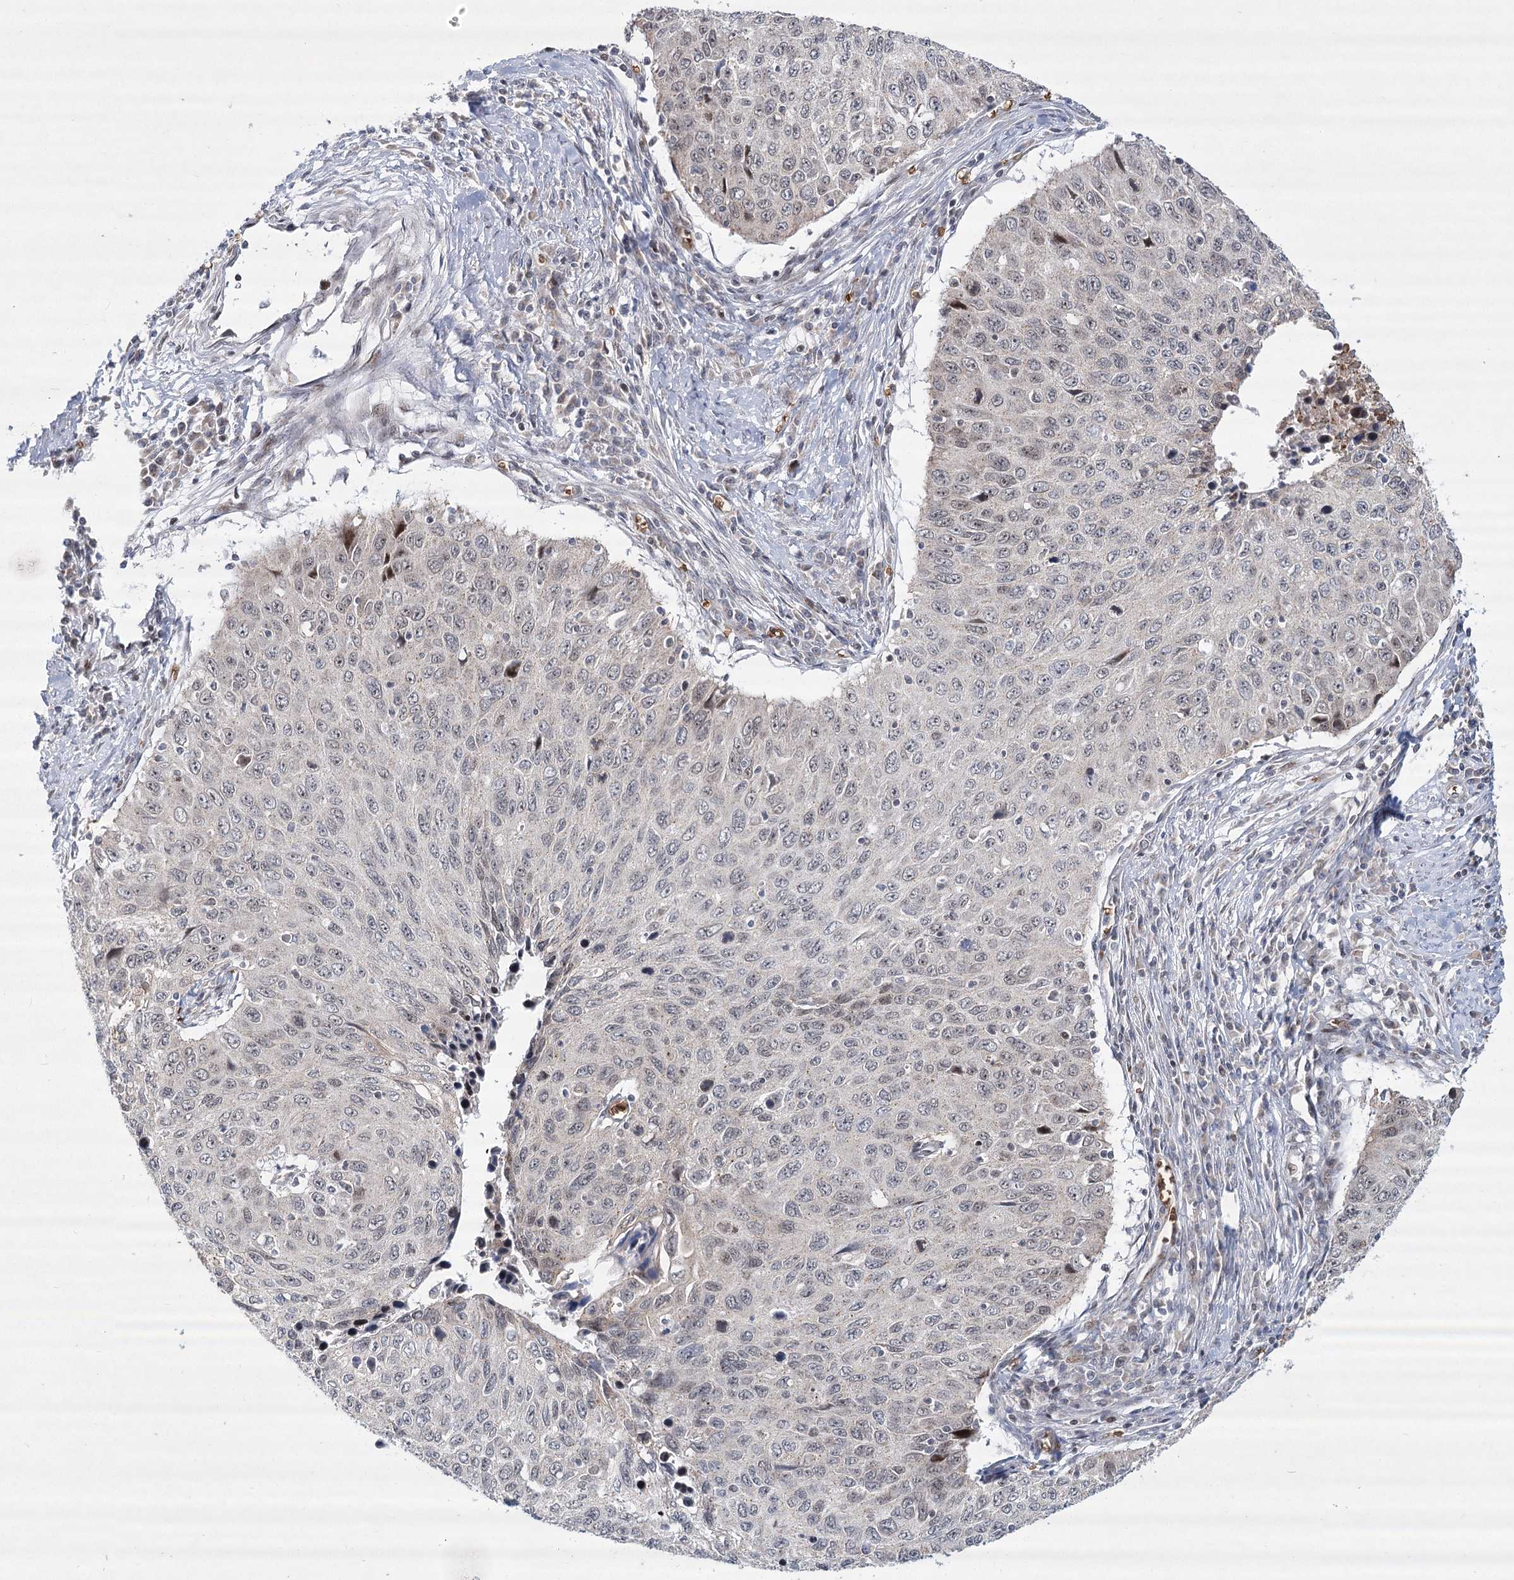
{"staining": {"intensity": "negative", "quantity": "none", "location": "none"}, "tissue": "cervical cancer", "cell_type": "Tumor cells", "image_type": "cancer", "snomed": [{"axis": "morphology", "description": "Squamous cell carcinoma, NOS"}, {"axis": "topography", "description": "Cervix"}], "caption": "This is an immunohistochemistry image of human cervical cancer. There is no staining in tumor cells.", "gene": "NSMCE4A", "patient": {"sex": "female", "age": 53}}